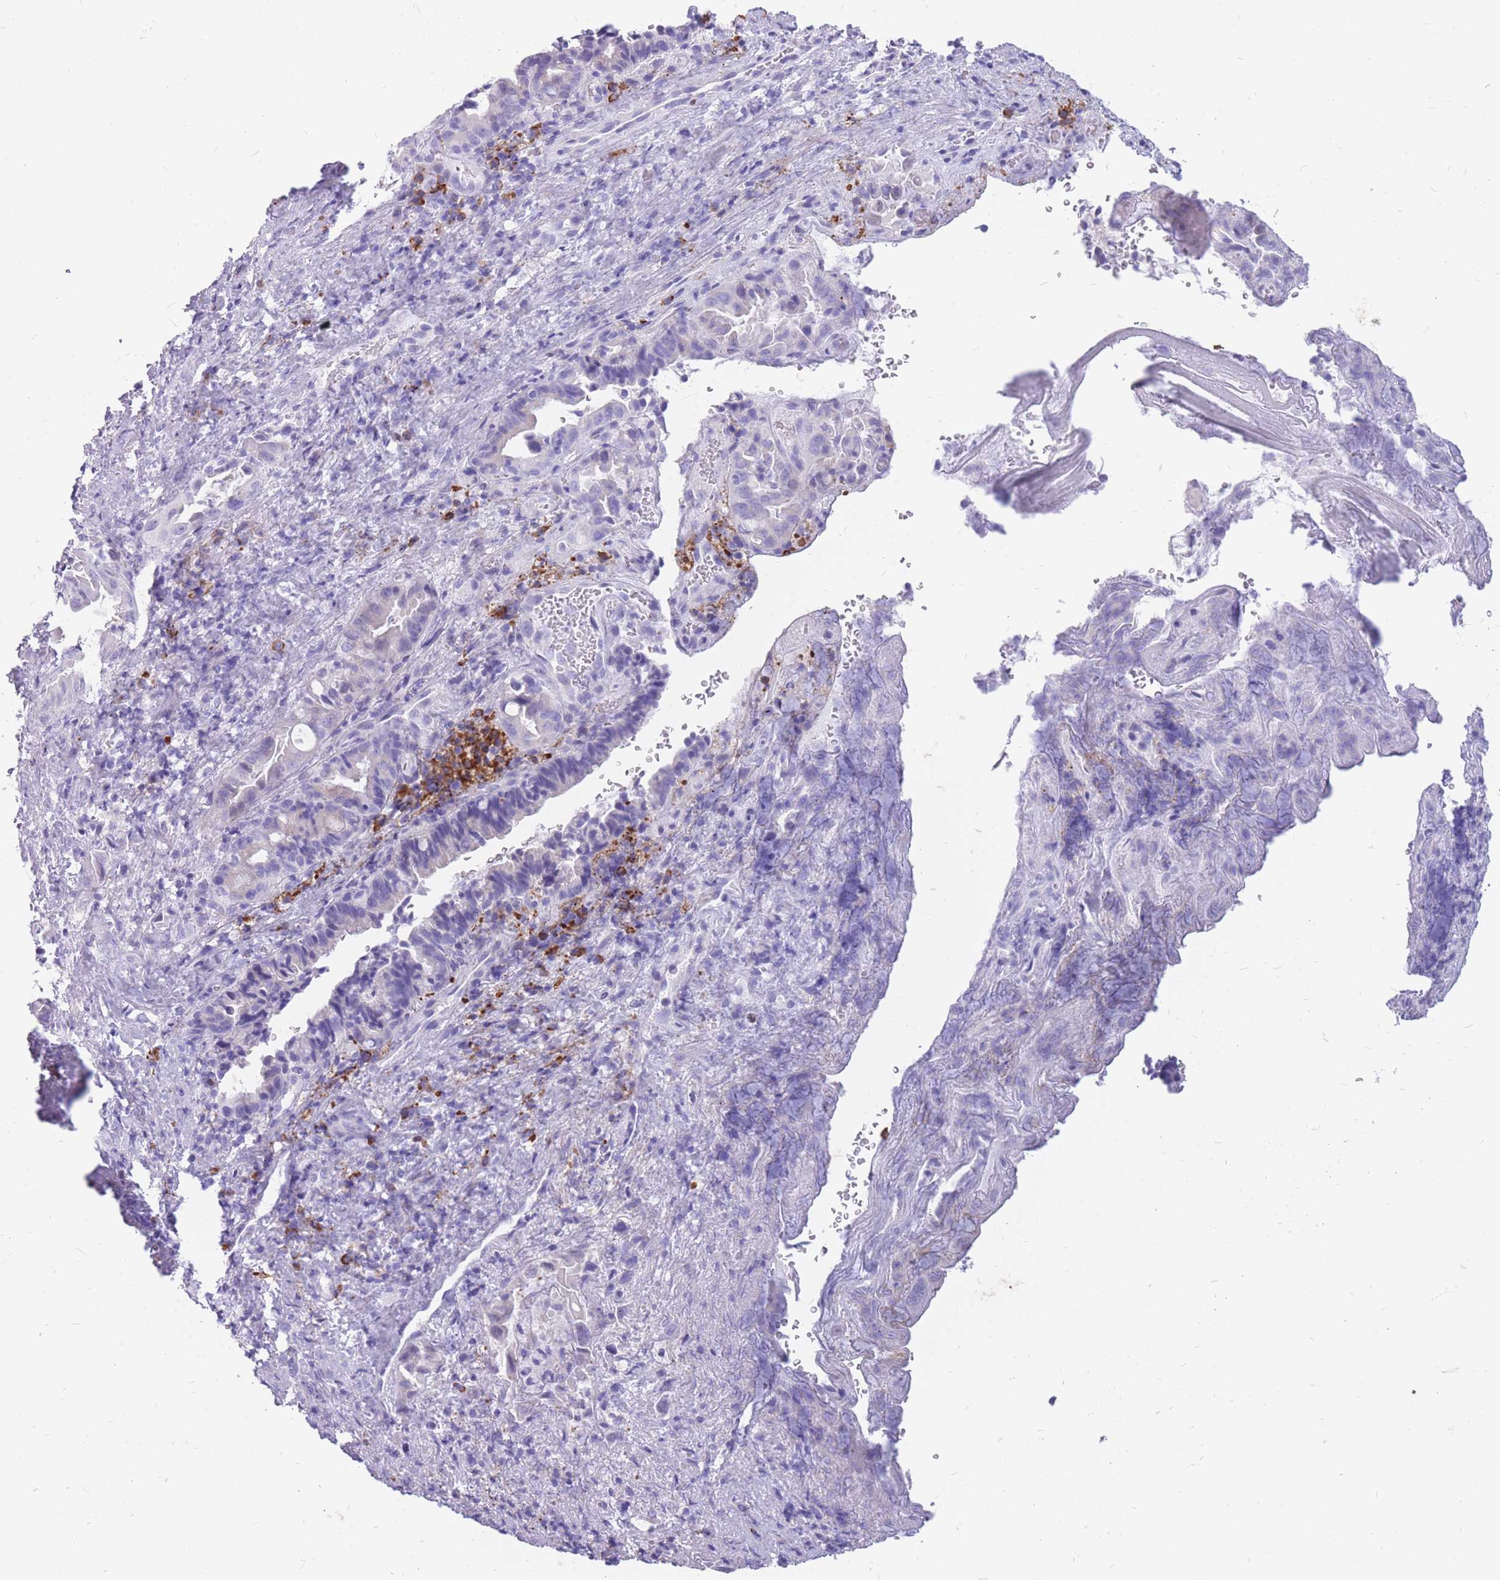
{"staining": {"intensity": "negative", "quantity": "none", "location": "none"}, "tissue": "liver cancer", "cell_type": "Tumor cells", "image_type": "cancer", "snomed": [{"axis": "morphology", "description": "Cholangiocarcinoma"}, {"axis": "topography", "description": "Liver"}], "caption": "IHC of cholangiocarcinoma (liver) displays no staining in tumor cells.", "gene": "ZFP37", "patient": {"sex": "female", "age": 68}}